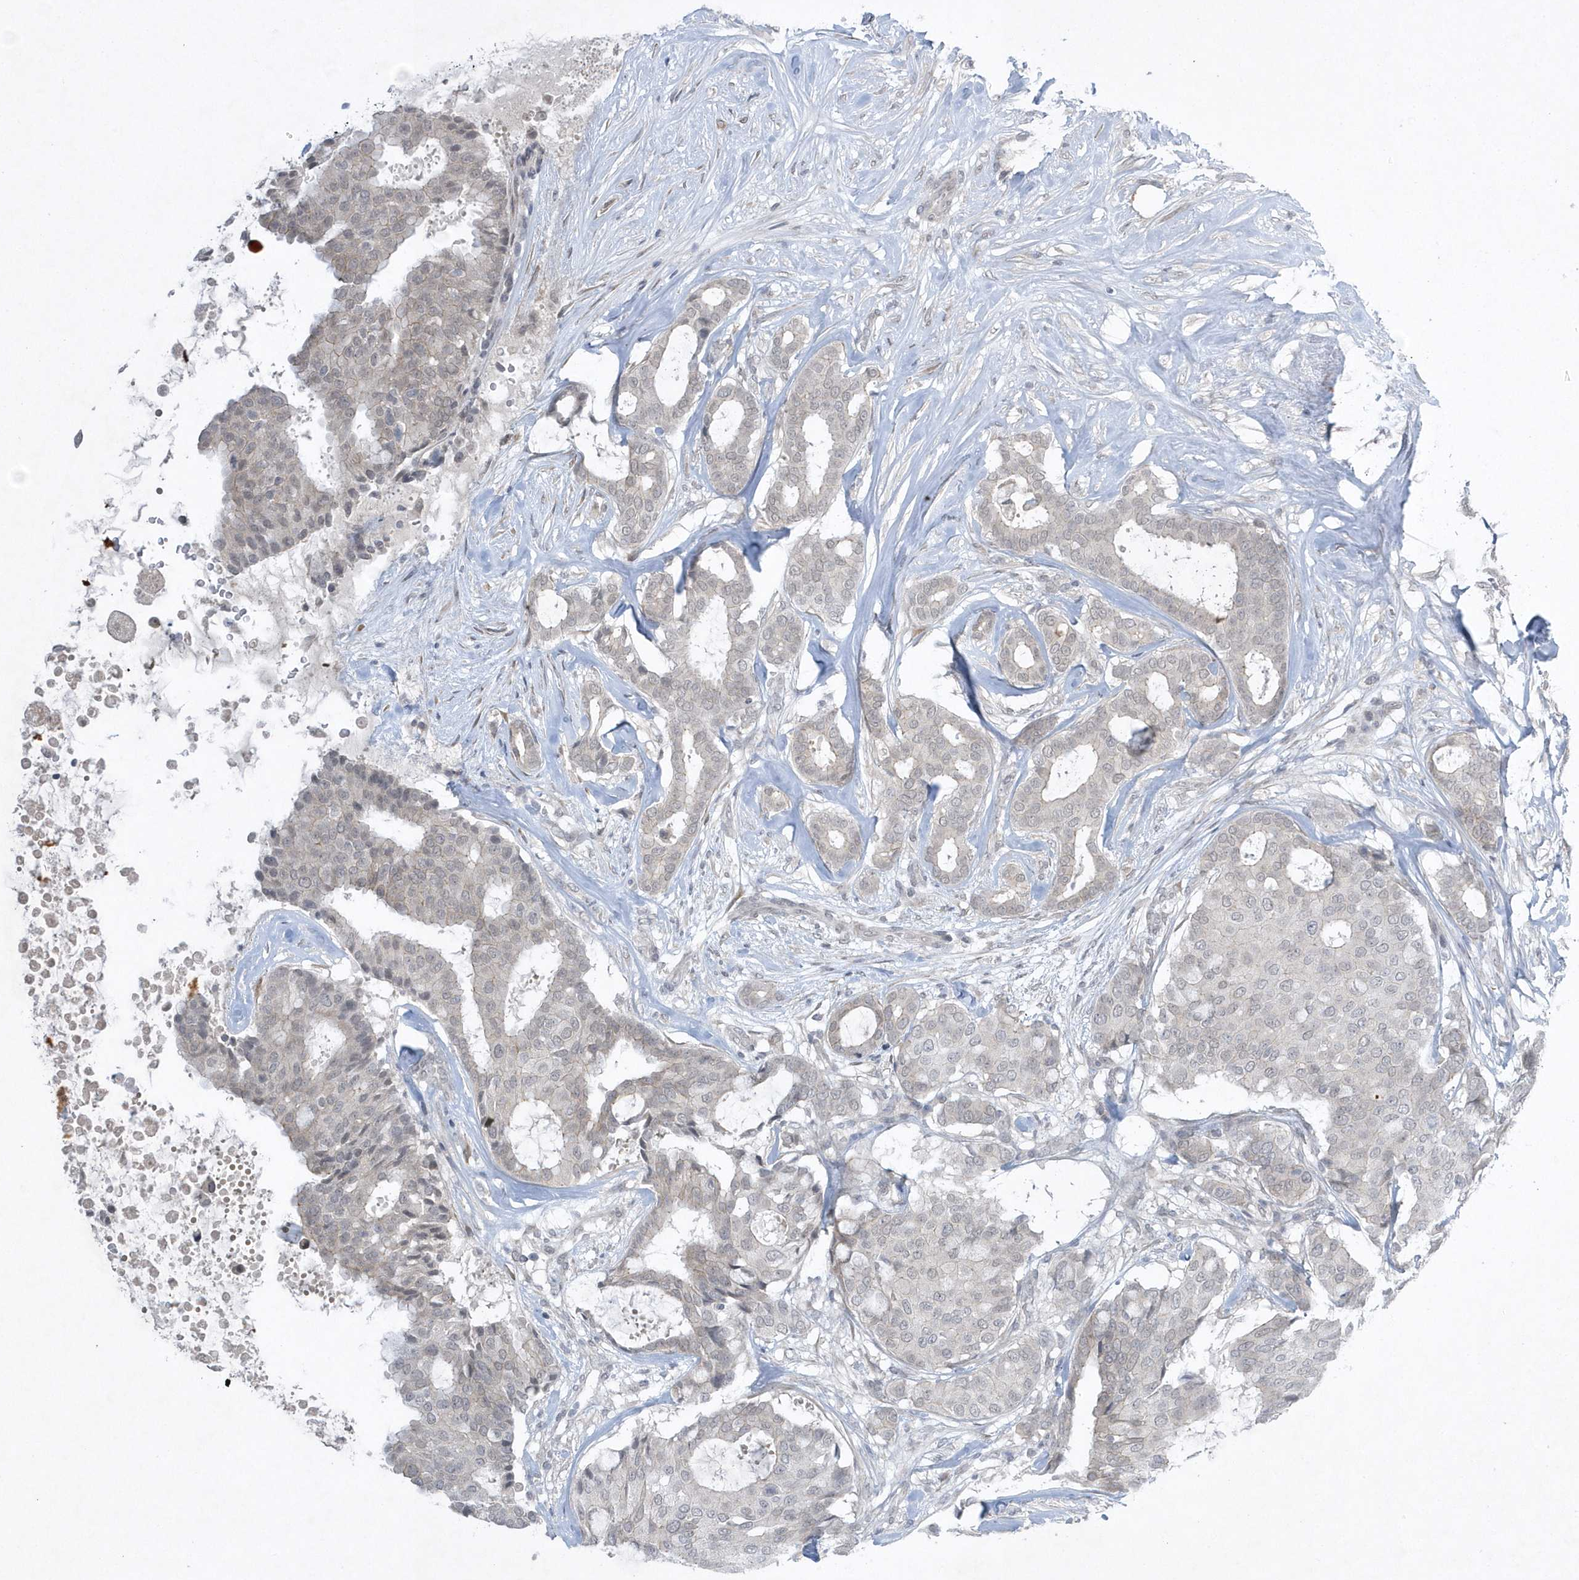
{"staining": {"intensity": "negative", "quantity": "none", "location": "none"}, "tissue": "breast cancer", "cell_type": "Tumor cells", "image_type": "cancer", "snomed": [{"axis": "morphology", "description": "Duct carcinoma"}, {"axis": "topography", "description": "Breast"}], "caption": "Protein analysis of breast cancer (invasive ductal carcinoma) reveals no significant staining in tumor cells. (DAB (3,3'-diaminobenzidine) immunohistochemistry visualized using brightfield microscopy, high magnification).", "gene": "ZC3H12D", "patient": {"sex": "female", "age": 75}}